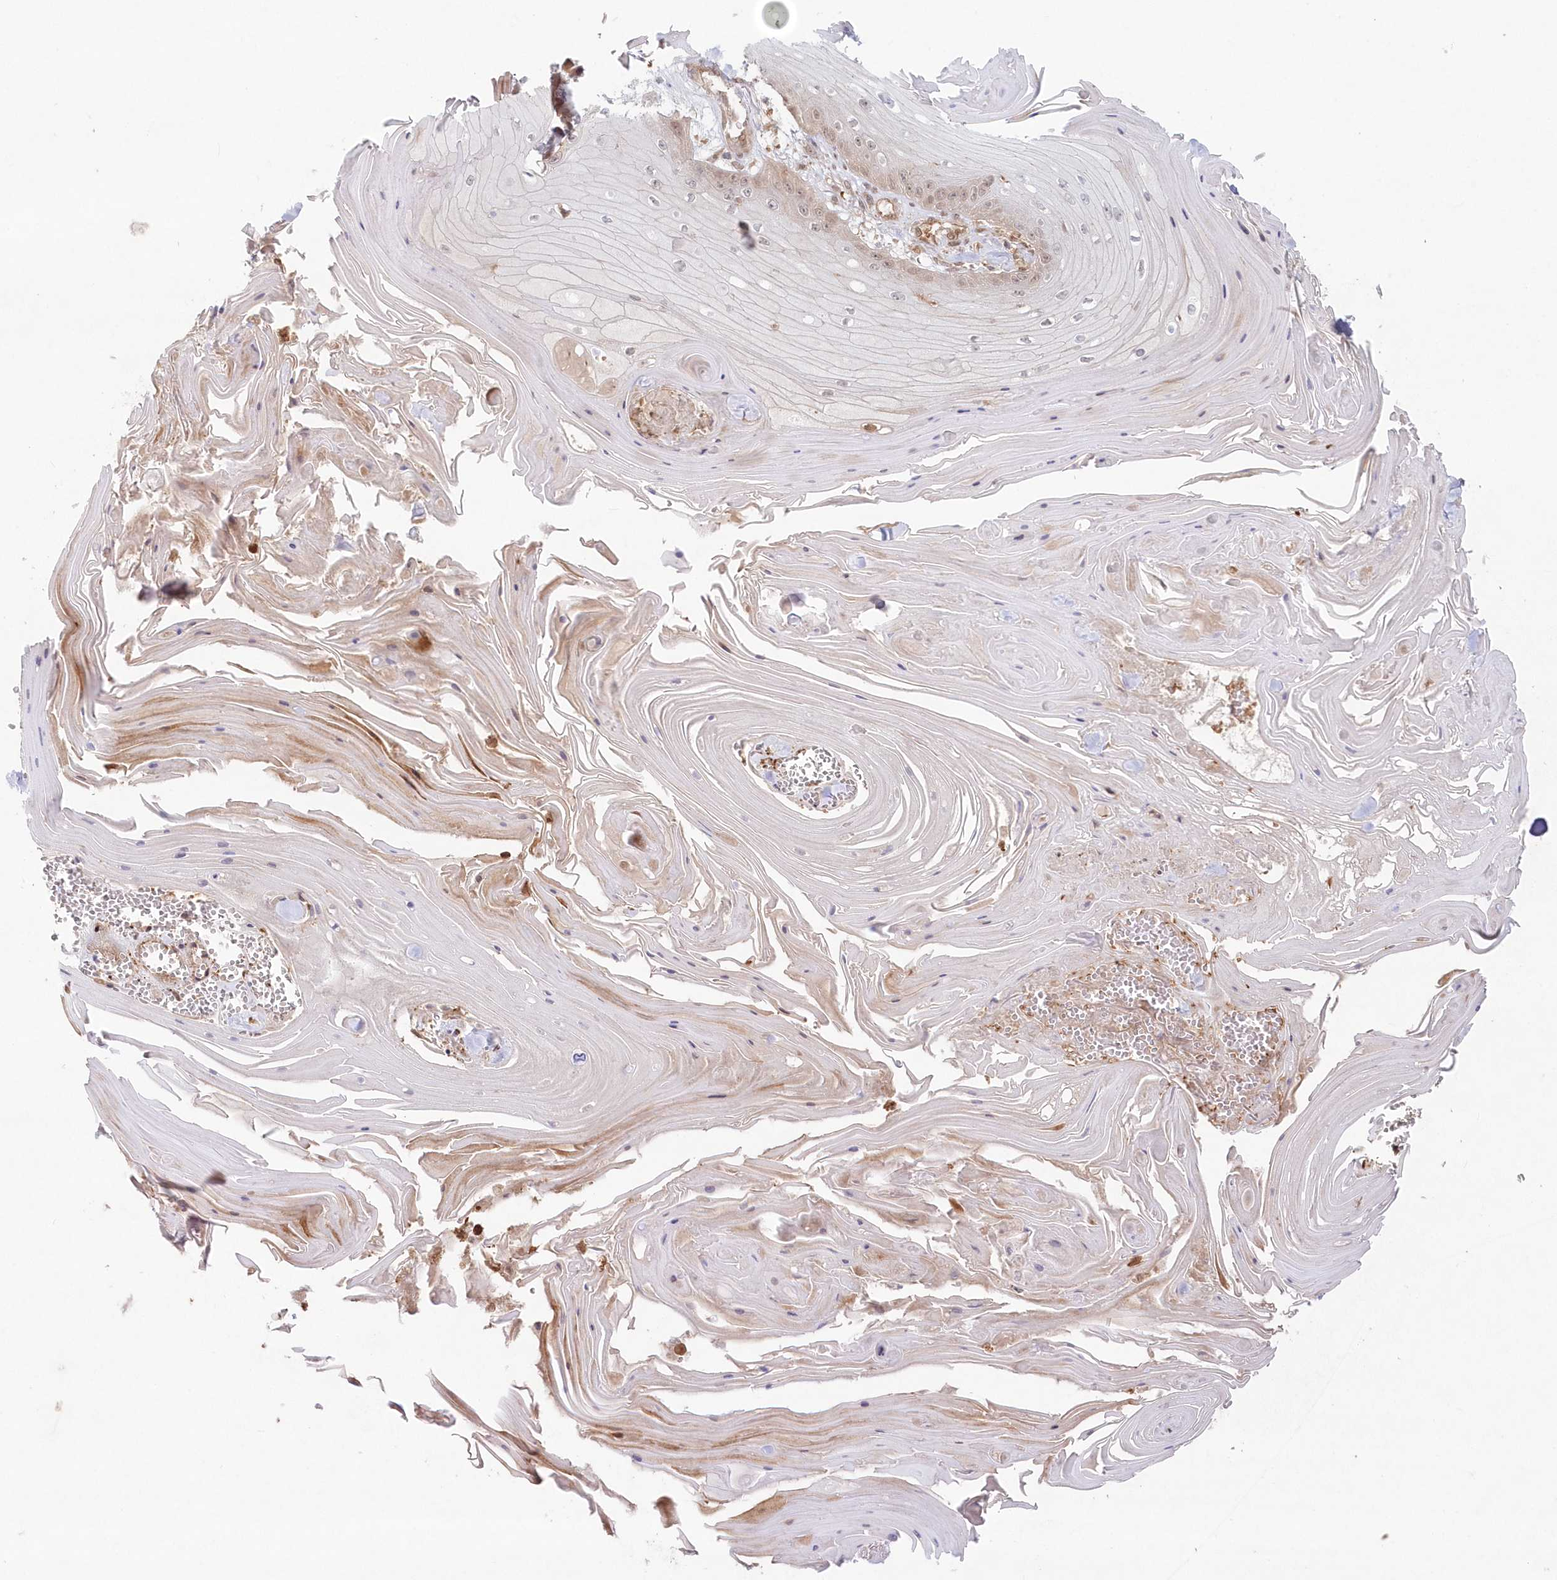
{"staining": {"intensity": "weak", "quantity": "<25%", "location": "cytoplasmic/membranous"}, "tissue": "skin cancer", "cell_type": "Tumor cells", "image_type": "cancer", "snomed": [{"axis": "morphology", "description": "Squamous cell carcinoma, NOS"}, {"axis": "topography", "description": "Skin"}], "caption": "High power microscopy micrograph of an immunohistochemistry (IHC) image of skin cancer, revealing no significant positivity in tumor cells. (Stains: DAB immunohistochemistry (IHC) with hematoxylin counter stain, Microscopy: brightfield microscopy at high magnification).", "gene": "GBE1", "patient": {"sex": "male", "age": 74}}